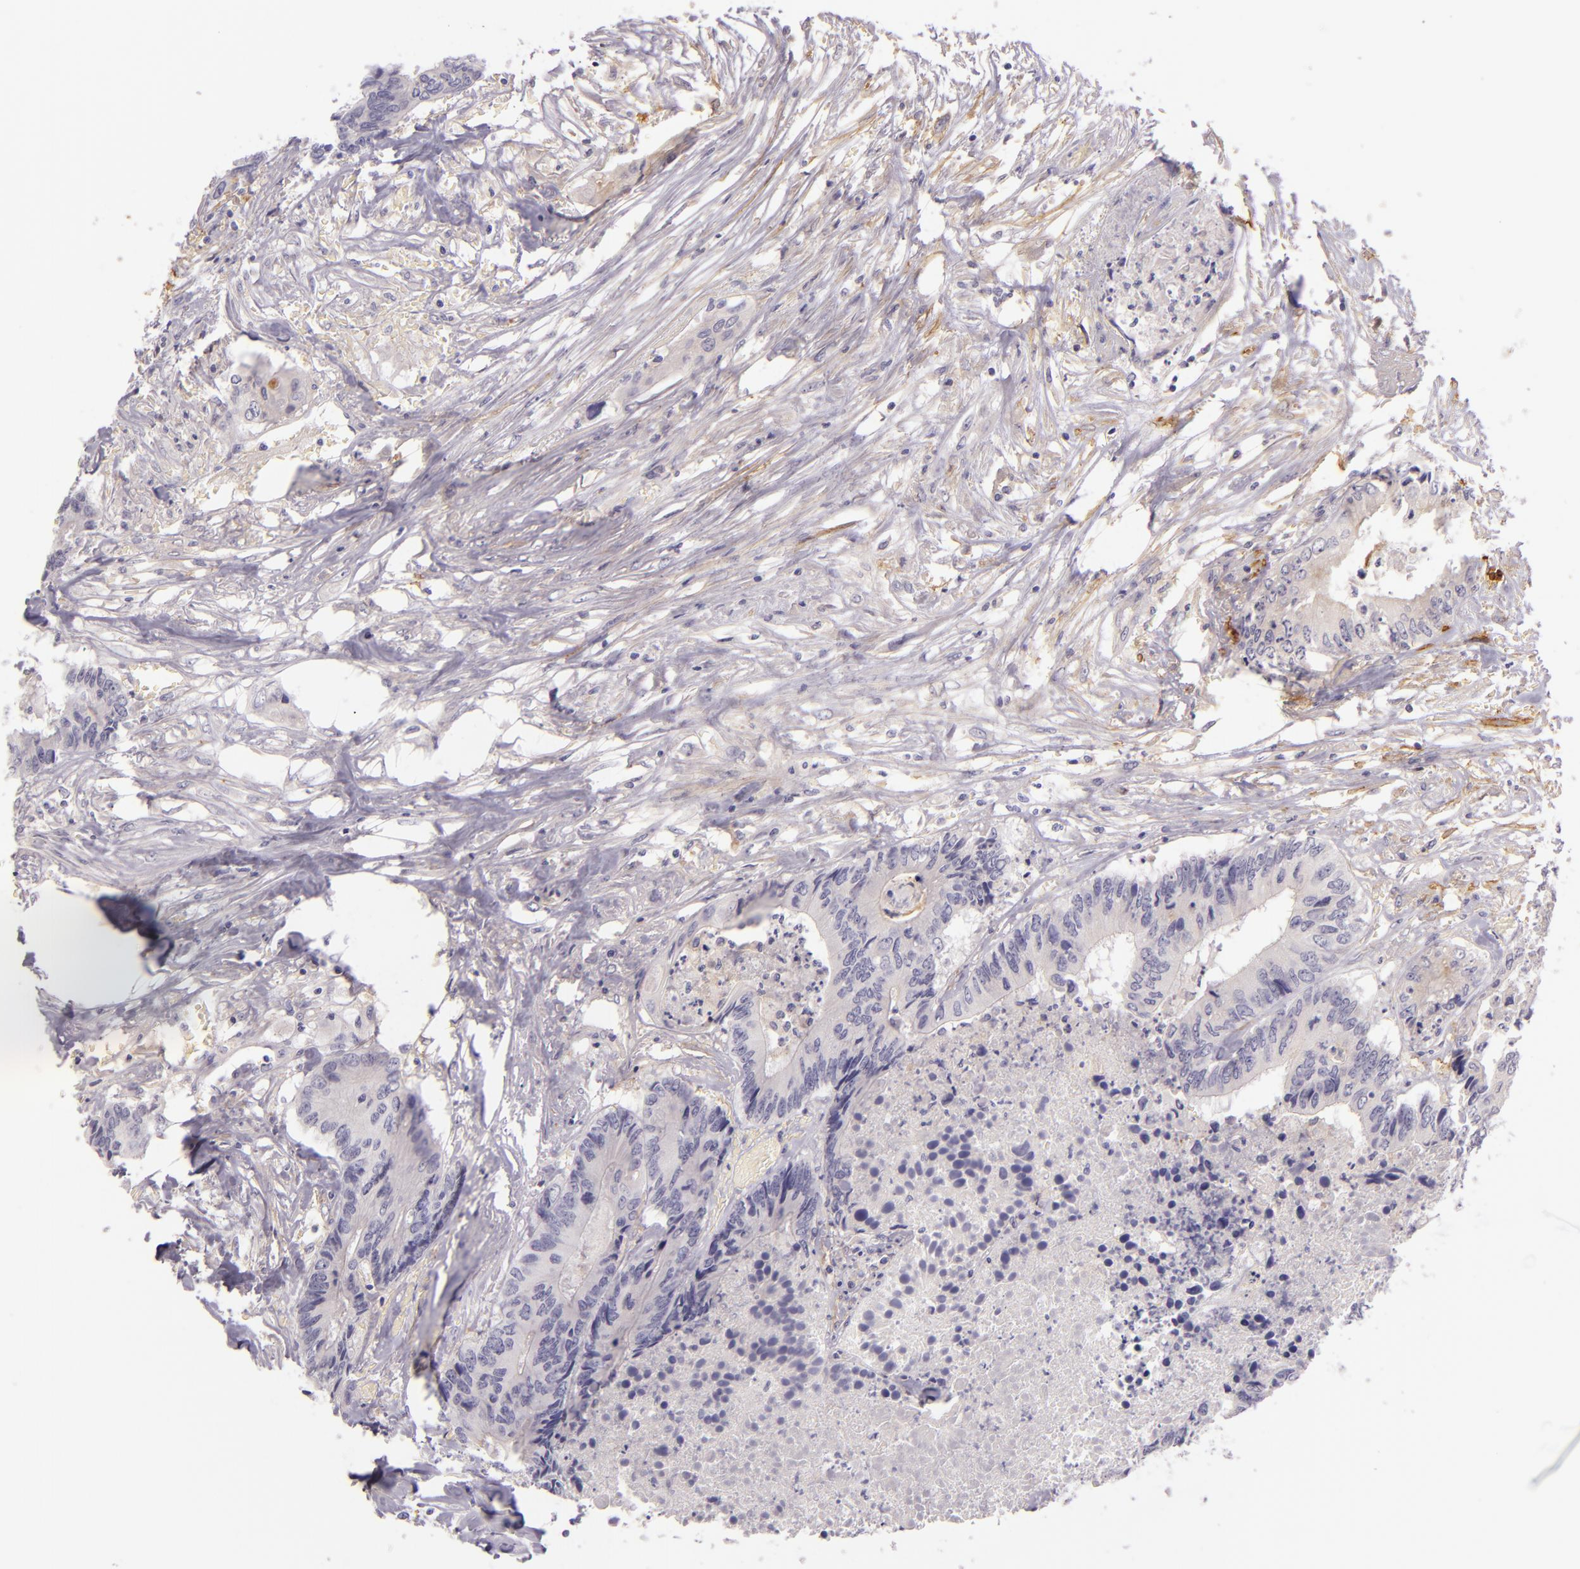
{"staining": {"intensity": "negative", "quantity": "none", "location": "none"}, "tissue": "colorectal cancer", "cell_type": "Tumor cells", "image_type": "cancer", "snomed": [{"axis": "morphology", "description": "Adenocarcinoma, NOS"}, {"axis": "topography", "description": "Rectum"}], "caption": "High power microscopy micrograph of an immunohistochemistry (IHC) image of colorectal cancer, revealing no significant staining in tumor cells.", "gene": "ICAM1", "patient": {"sex": "male", "age": 55}}